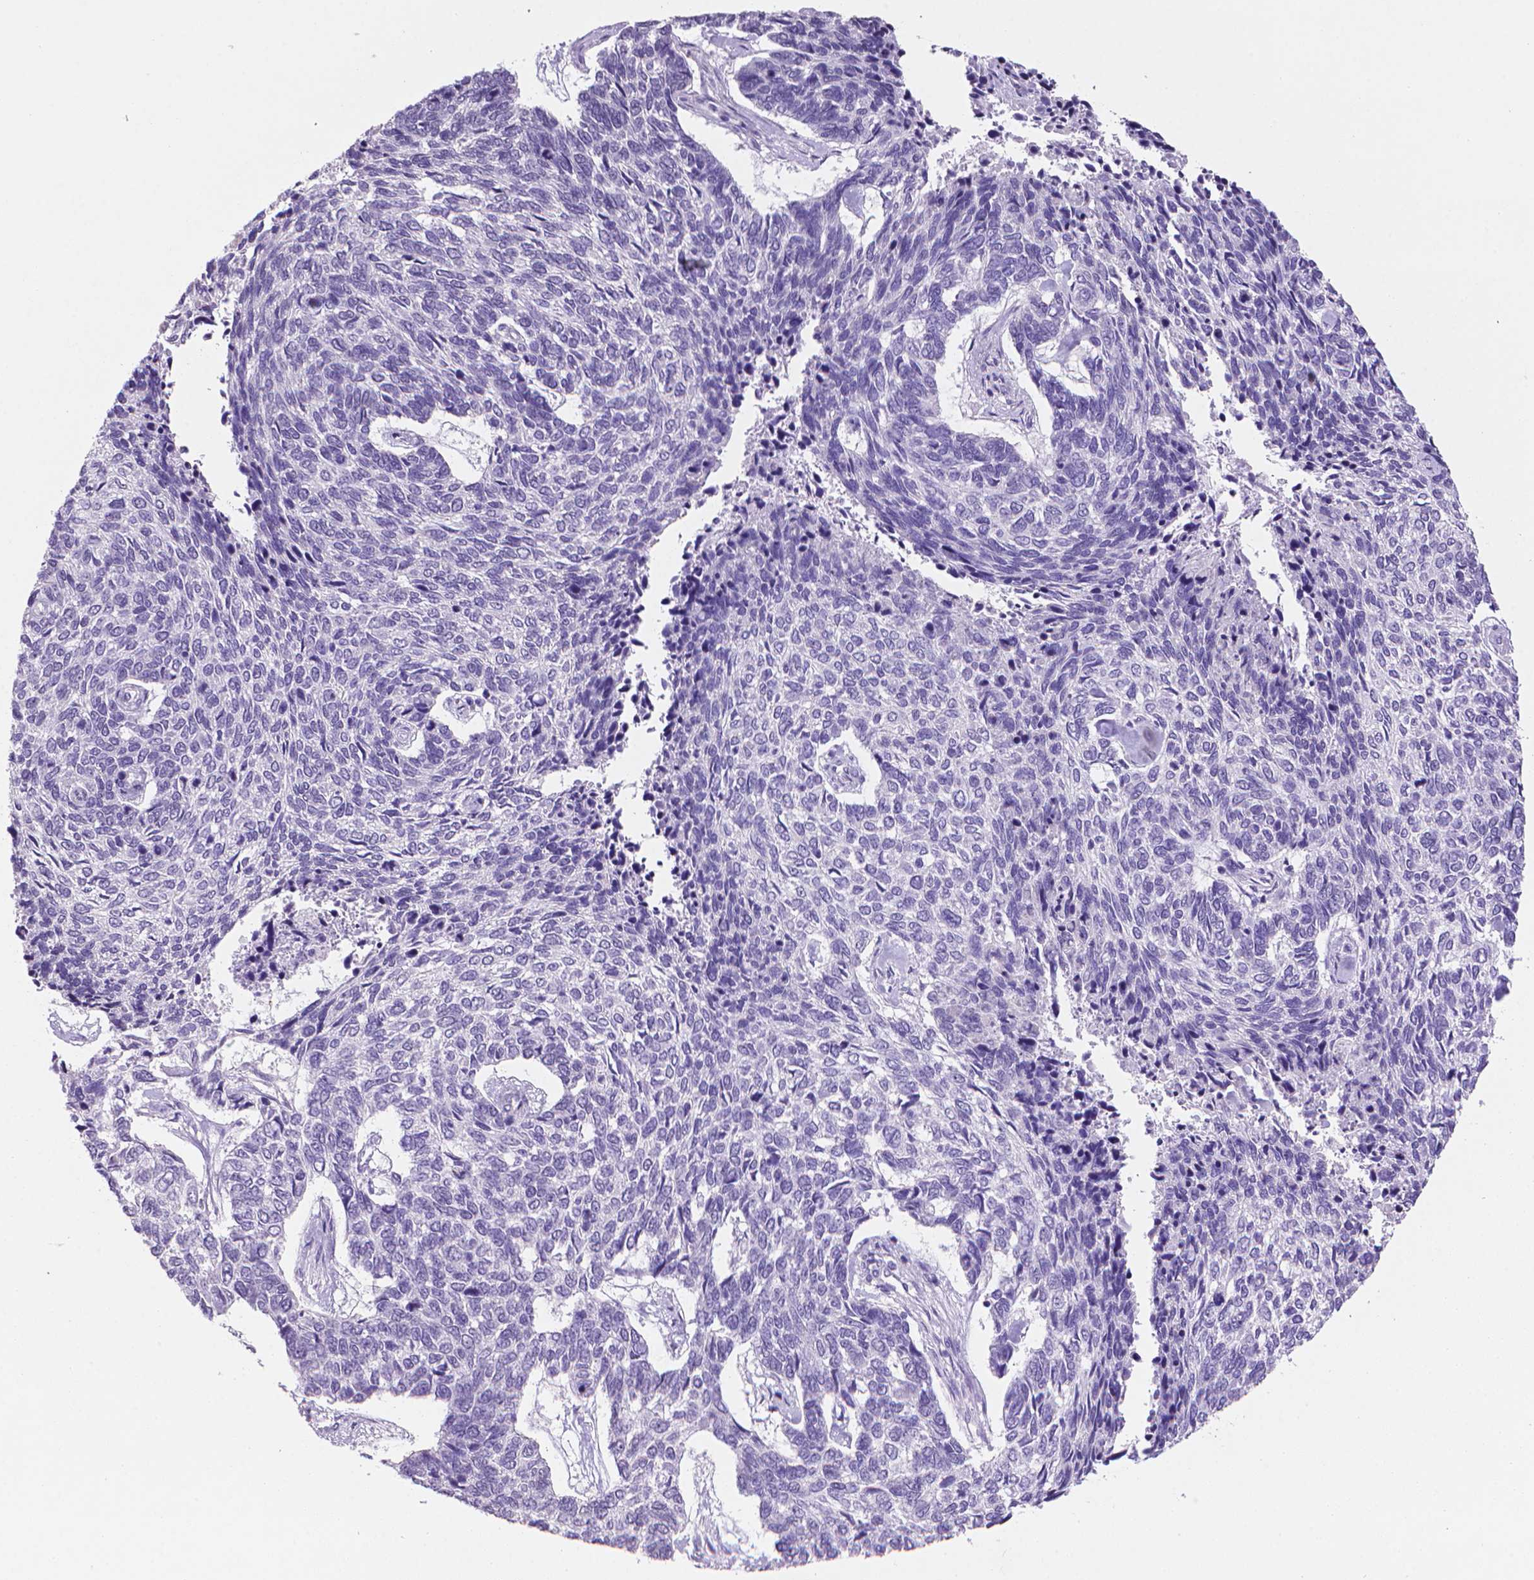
{"staining": {"intensity": "negative", "quantity": "none", "location": "none"}, "tissue": "skin cancer", "cell_type": "Tumor cells", "image_type": "cancer", "snomed": [{"axis": "morphology", "description": "Basal cell carcinoma"}, {"axis": "topography", "description": "Skin"}], "caption": "IHC of human skin cancer displays no expression in tumor cells.", "gene": "MUC1", "patient": {"sex": "female", "age": 65}}